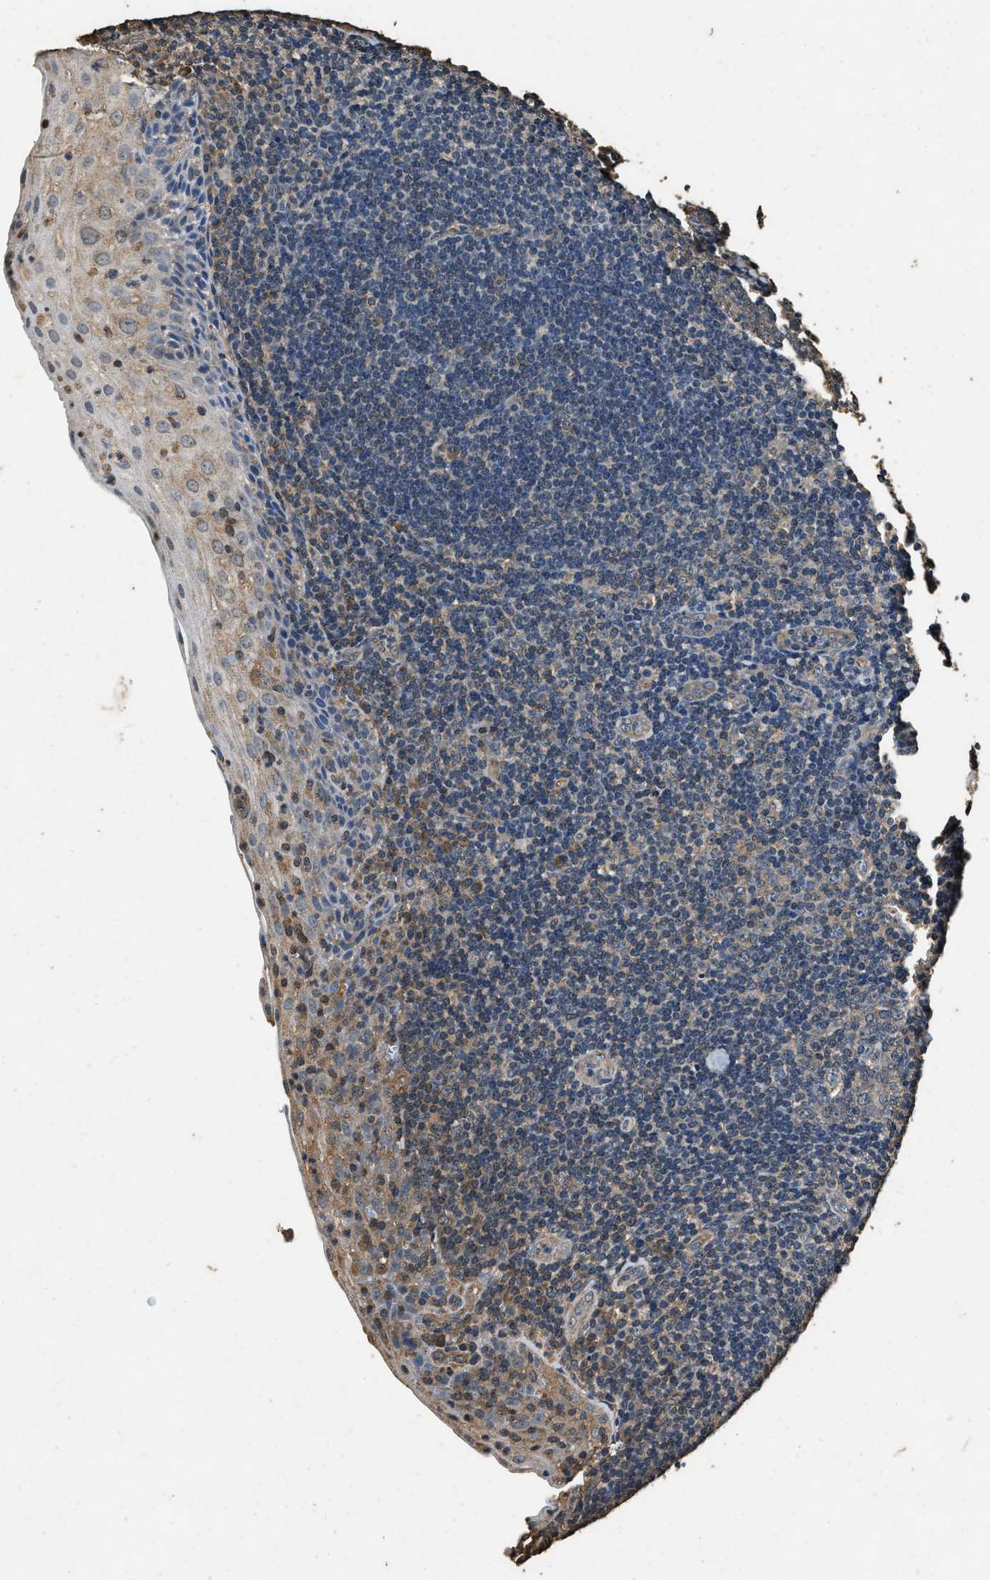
{"staining": {"intensity": "weak", "quantity": "25%-75%", "location": "cytoplasmic/membranous"}, "tissue": "tonsil", "cell_type": "Germinal center cells", "image_type": "normal", "snomed": [{"axis": "morphology", "description": "Normal tissue, NOS"}, {"axis": "topography", "description": "Tonsil"}], "caption": "Tonsil stained with DAB (3,3'-diaminobenzidine) IHC displays low levels of weak cytoplasmic/membranous positivity in about 25%-75% of germinal center cells.", "gene": "MIB1", "patient": {"sex": "male", "age": 37}}